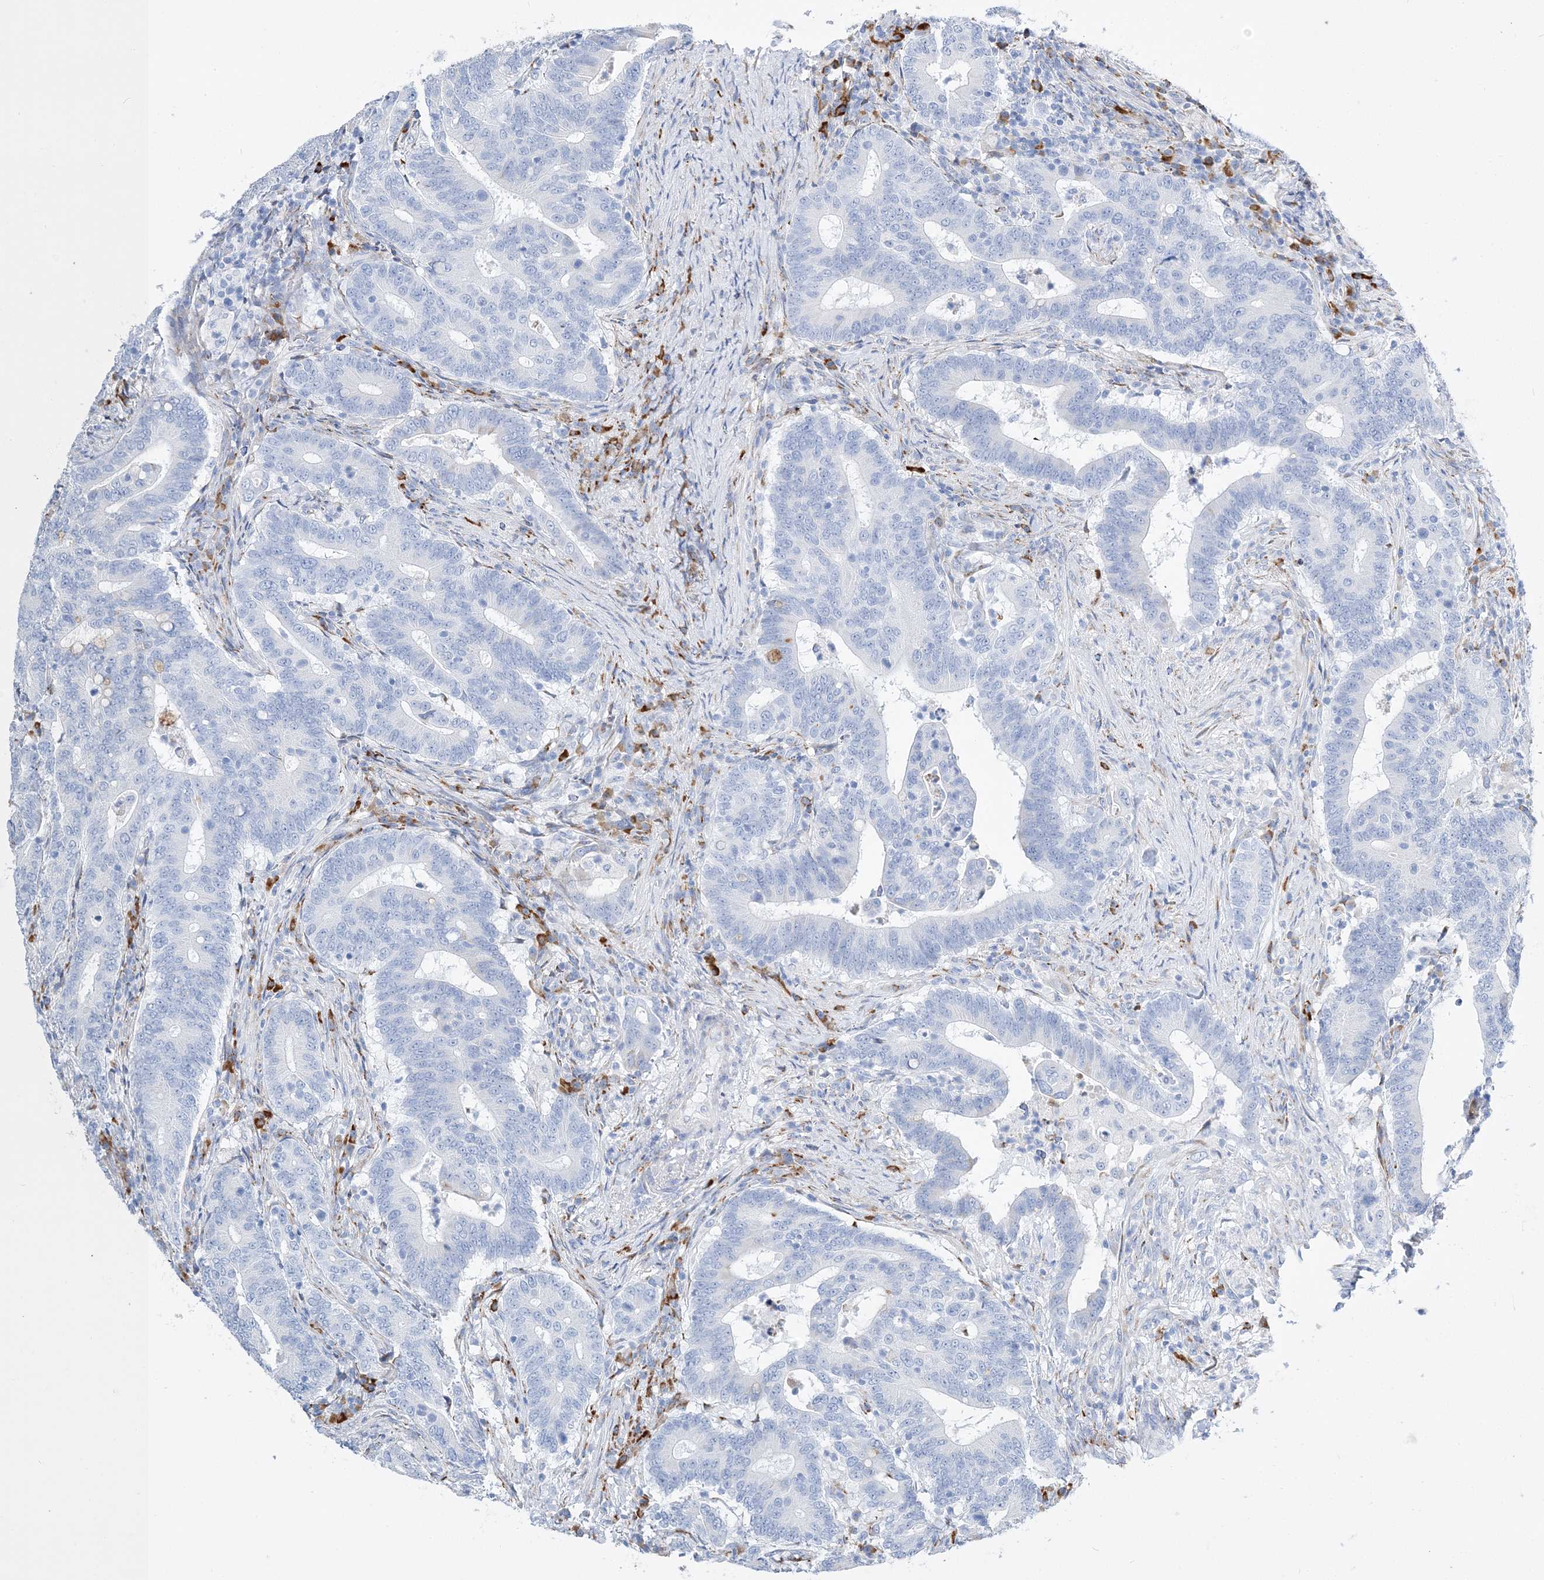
{"staining": {"intensity": "negative", "quantity": "none", "location": "none"}, "tissue": "colorectal cancer", "cell_type": "Tumor cells", "image_type": "cancer", "snomed": [{"axis": "morphology", "description": "Adenocarcinoma, NOS"}, {"axis": "topography", "description": "Colon"}], "caption": "Adenocarcinoma (colorectal) was stained to show a protein in brown. There is no significant expression in tumor cells.", "gene": "TSPYL6", "patient": {"sex": "female", "age": 66}}